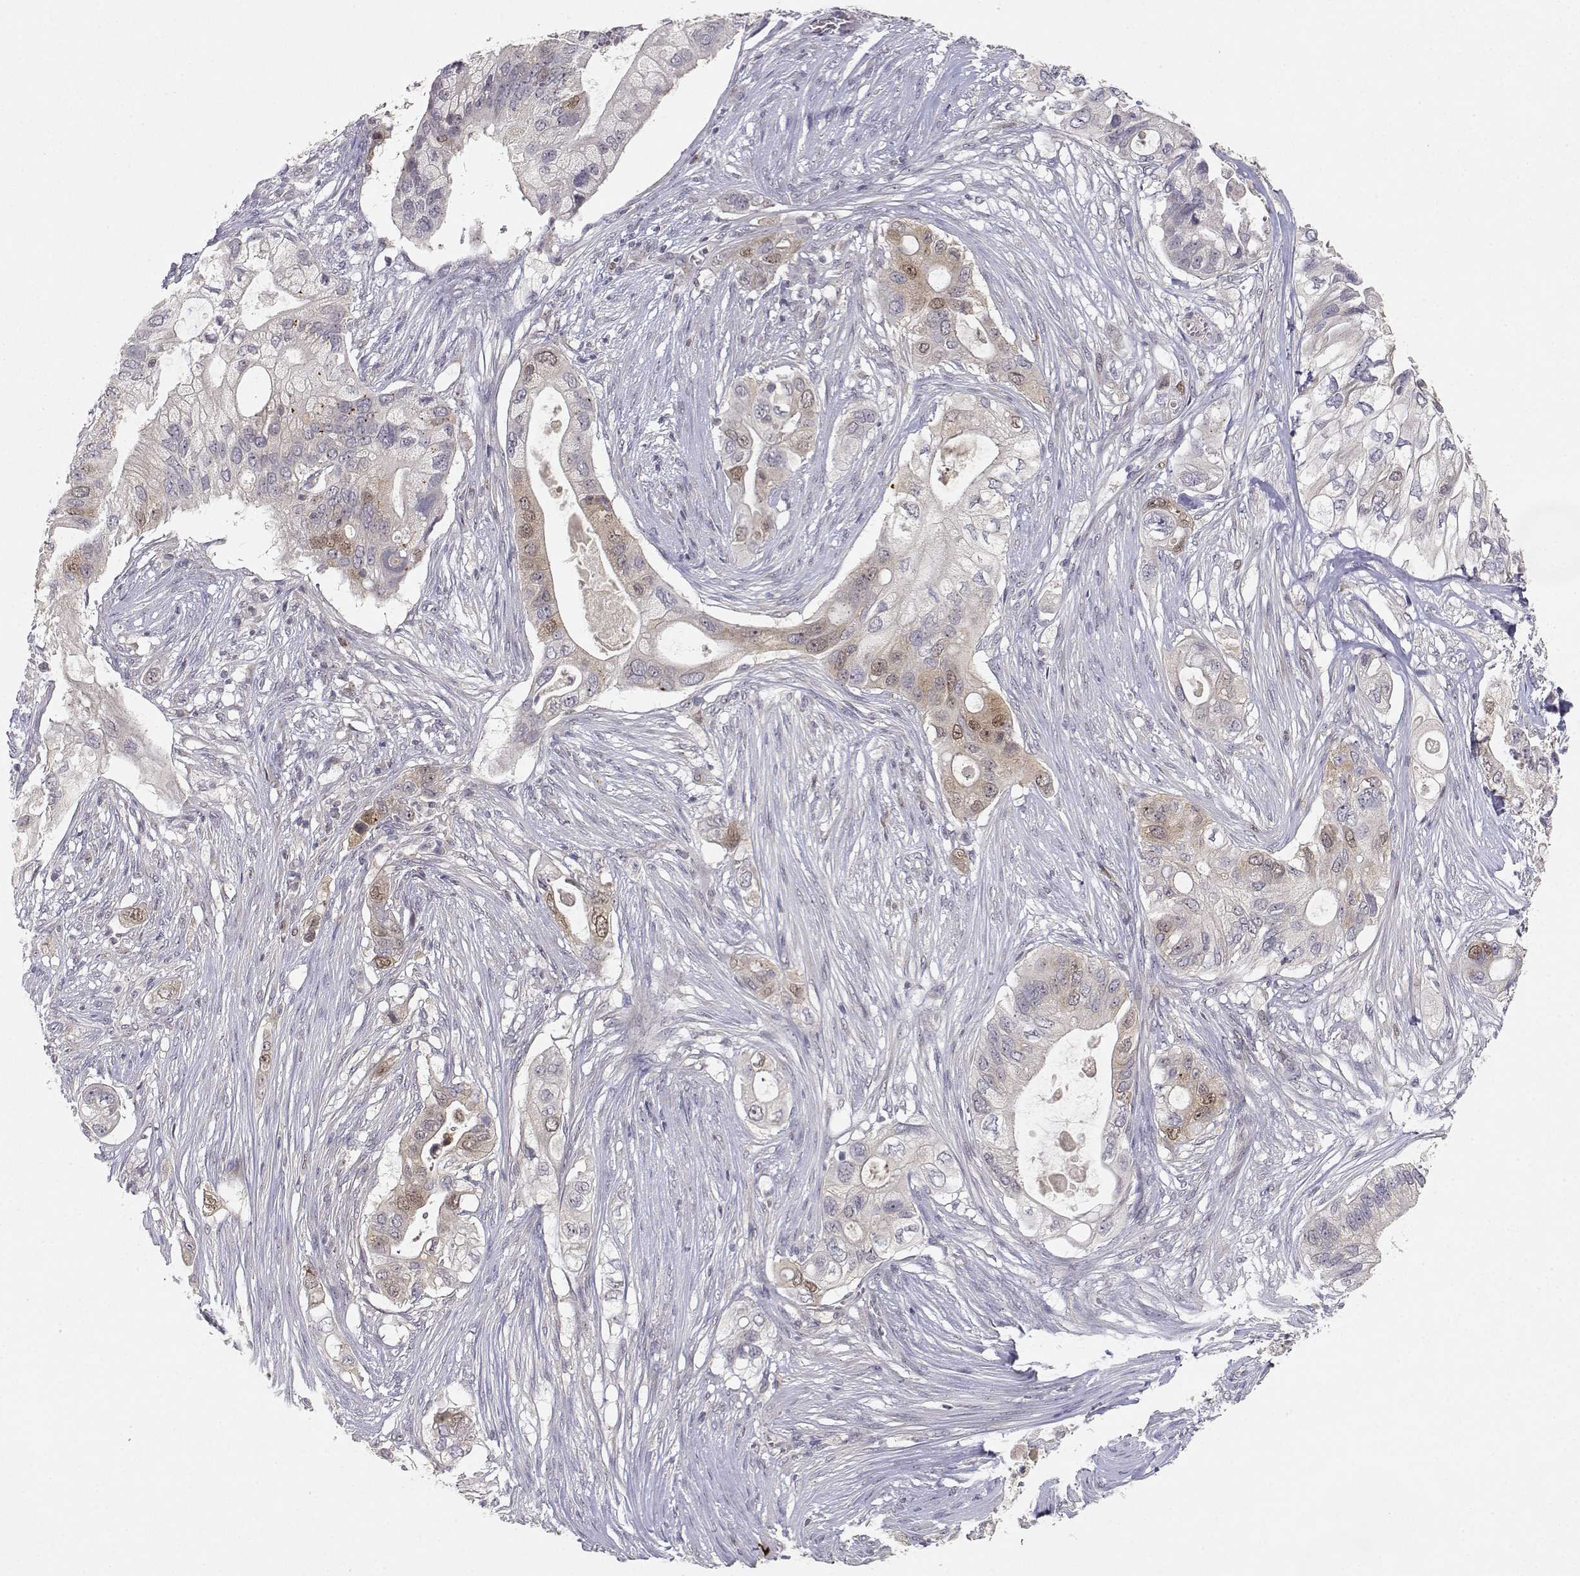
{"staining": {"intensity": "weak", "quantity": "<25%", "location": "nuclear"}, "tissue": "pancreatic cancer", "cell_type": "Tumor cells", "image_type": "cancer", "snomed": [{"axis": "morphology", "description": "Adenocarcinoma, NOS"}, {"axis": "topography", "description": "Pancreas"}], "caption": "Immunohistochemistry (IHC) photomicrograph of human pancreatic adenocarcinoma stained for a protein (brown), which exhibits no expression in tumor cells.", "gene": "RAD51", "patient": {"sex": "female", "age": 72}}